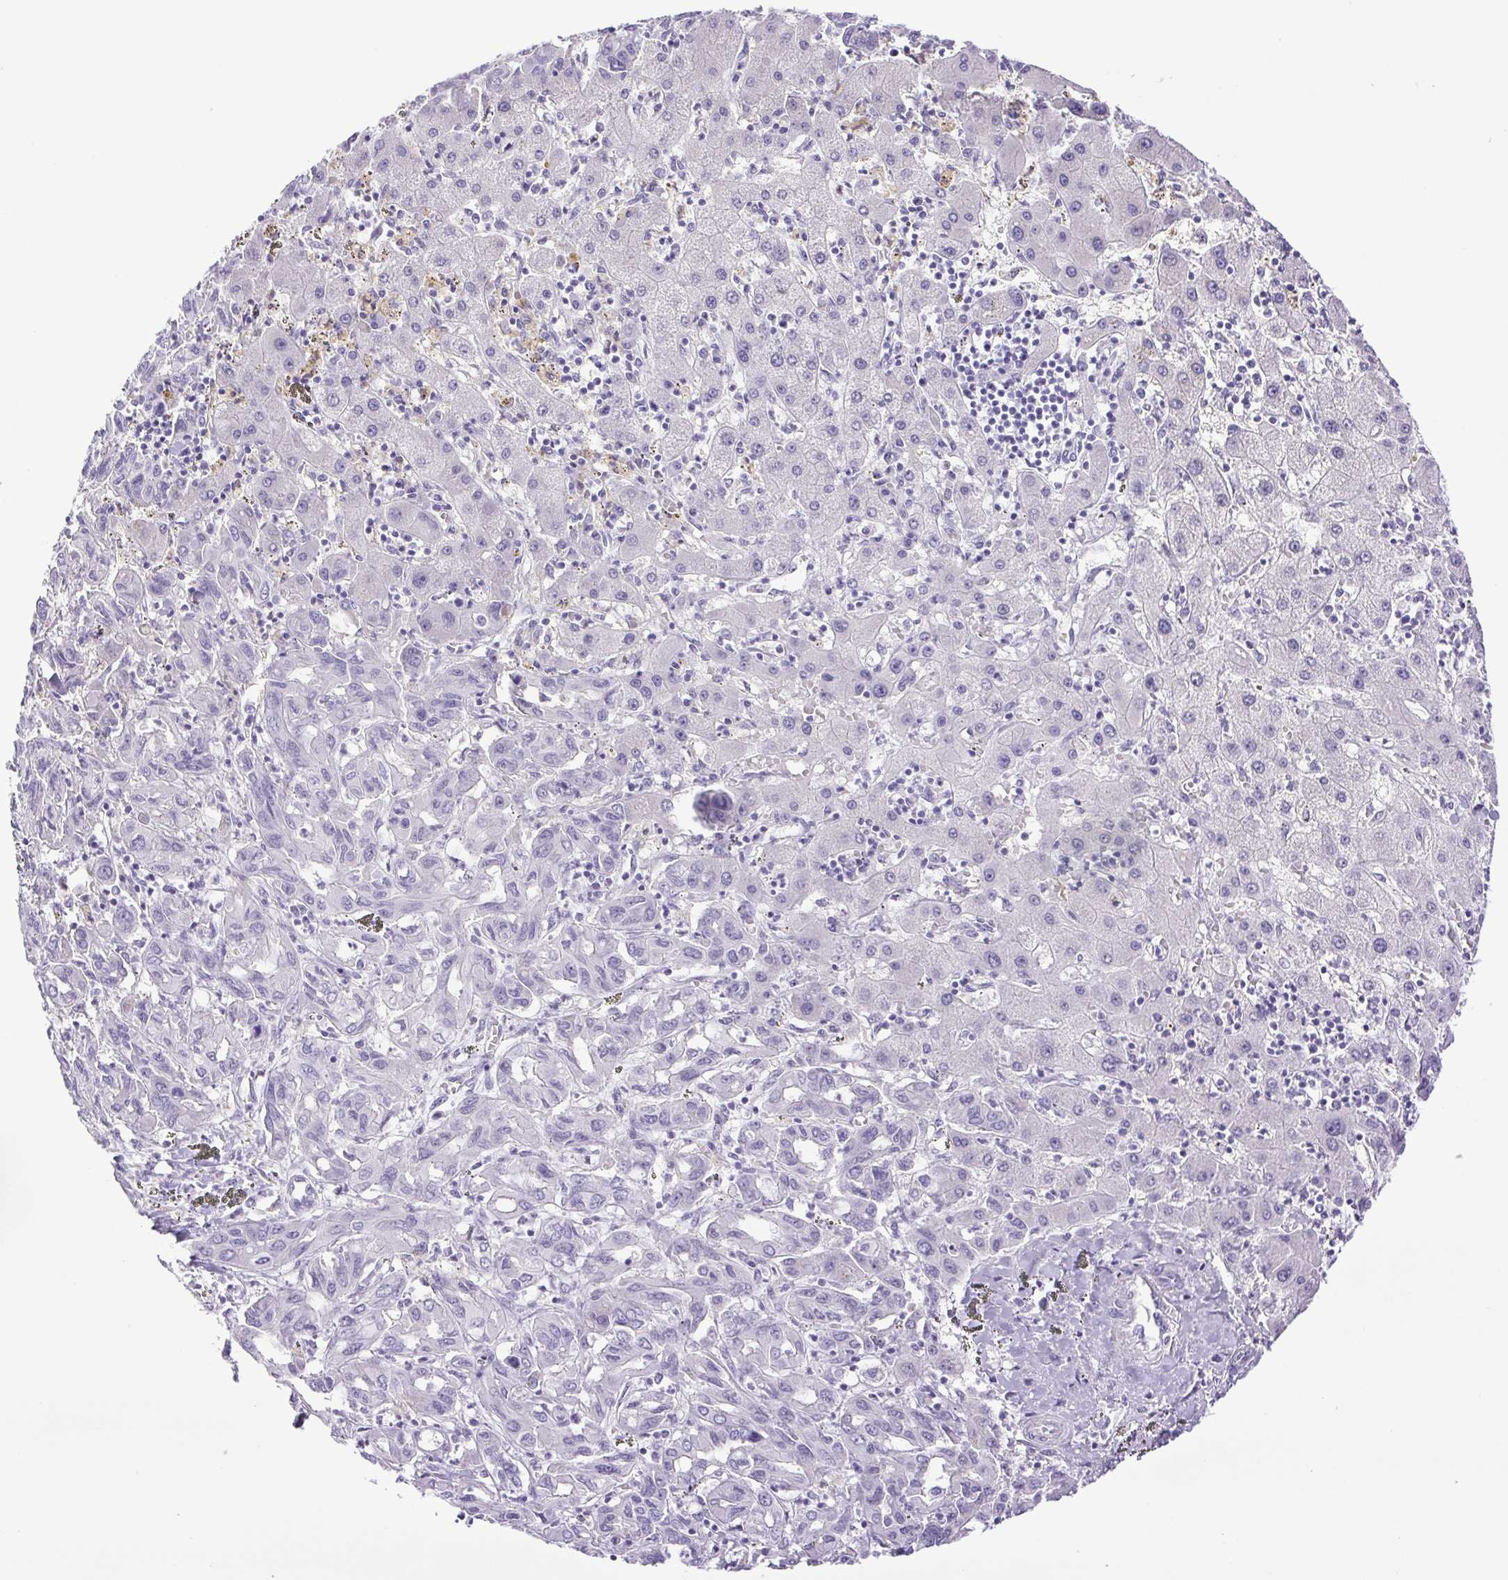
{"staining": {"intensity": "negative", "quantity": "none", "location": "none"}, "tissue": "liver cancer", "cell_type": "Tumor cells", "image_type": "cancer", "snomed": [{"axis": "morphology", "description": "Cholangiocarcinoma"}, {"axis": "topography", "description": "Liver"}], "caption": "High power microscopy histopathology image of an immunohistochemistry photomicrograph of liver cancer, revealing no significant positivity in tumor cells. (Brightfield microscopy of DAB immunohistochemistry at high magnification).", "gene": "CDSN", "patient": {"sex": "female", "age": 60}}